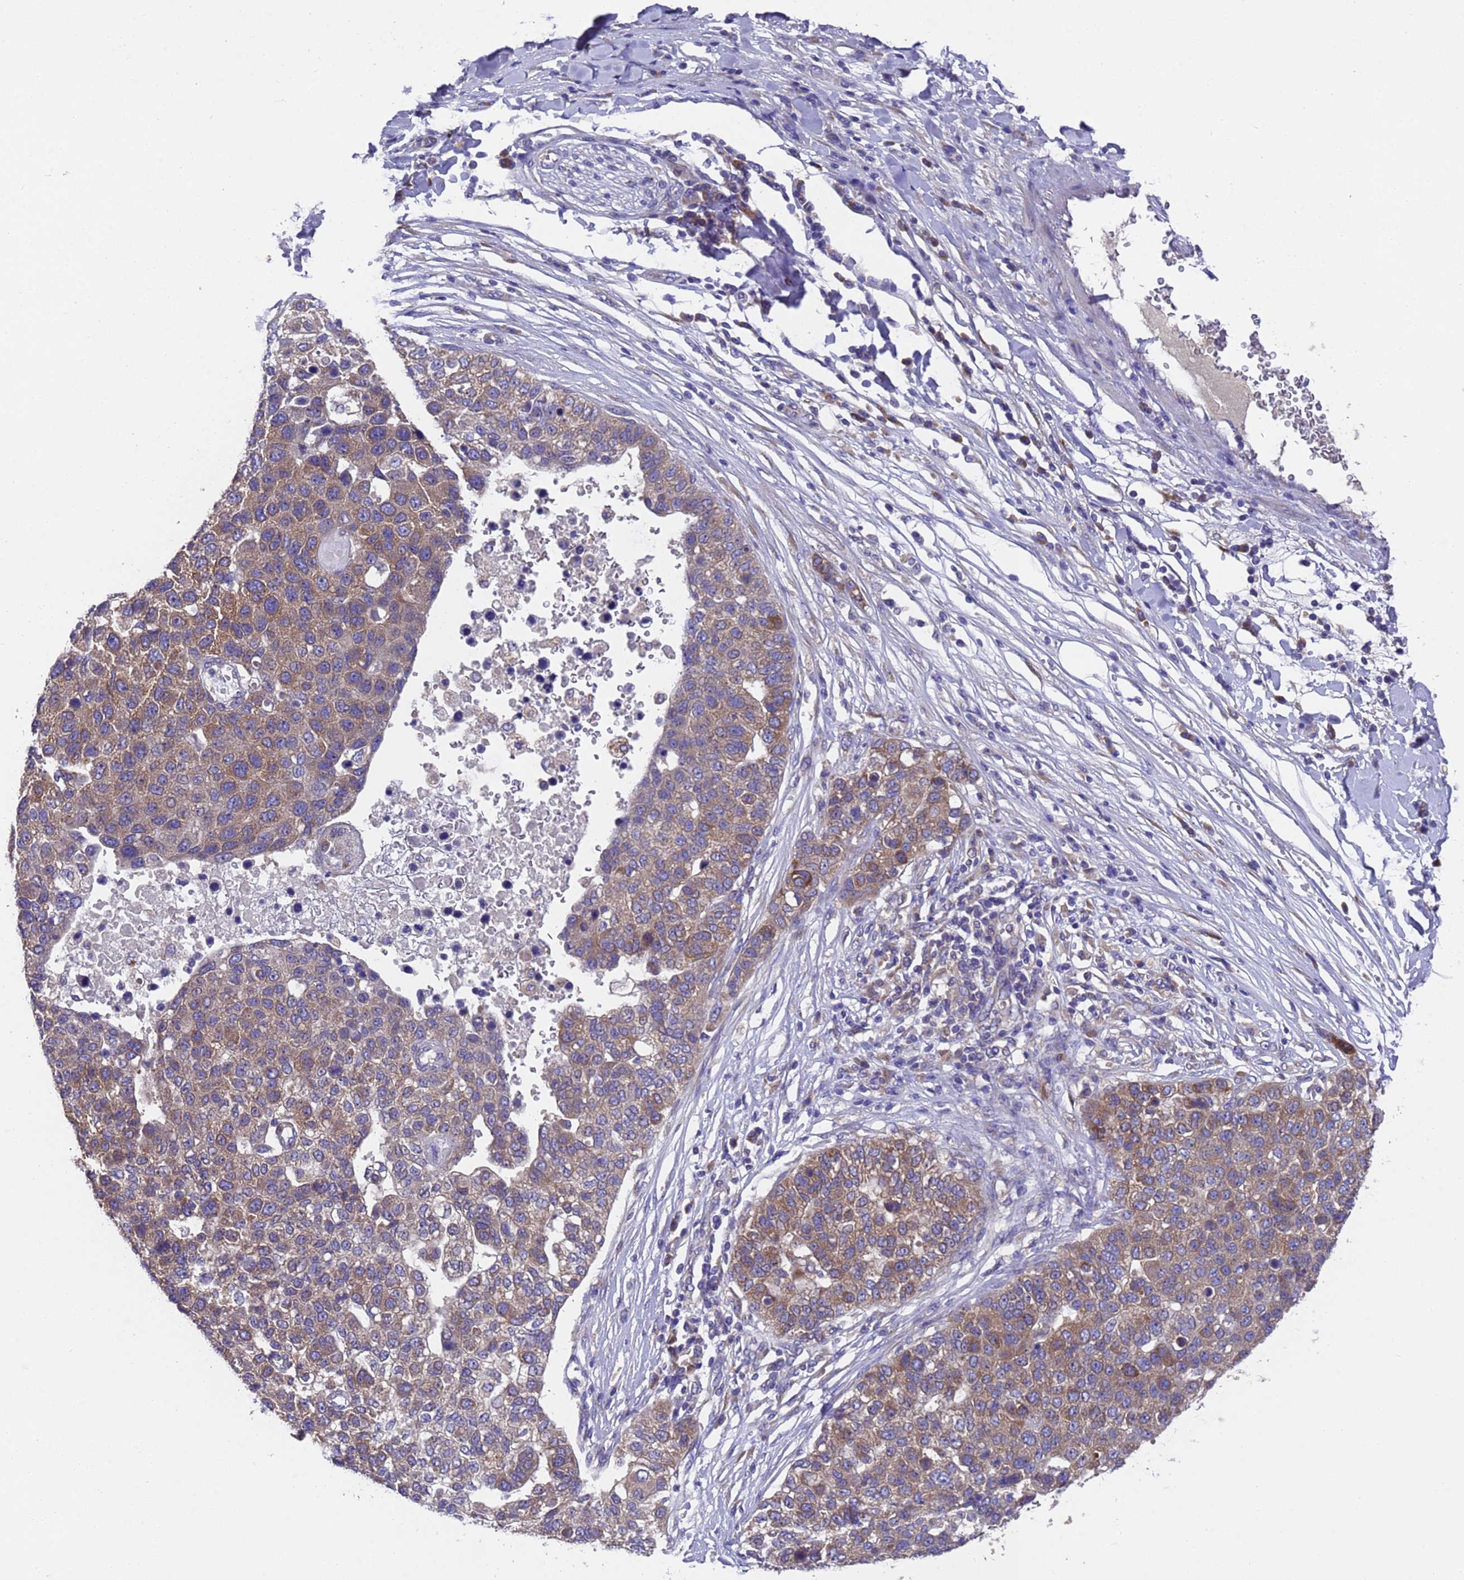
{"staining": {"intensity": "weak", "quantity": ">75%", "location": "cytoplasmic/membranous"}, "tissue": "pancreatic cancer", "cell_type": "Tumor cells", "image_type": "cancer", "snomed": [{"axis": "morphology", "description": "Adenocarcinoma, NOS"}, {"axis": "topography", "description": "Pancreas"}], "caption": "Tumor cells display low levels of weak cytoplasmic/membranous positivity in approximately >75% of cells in human pancreatic cancer.", "gene": "DCAF12L2", "patient": {"sex": "female", "age": 61}}